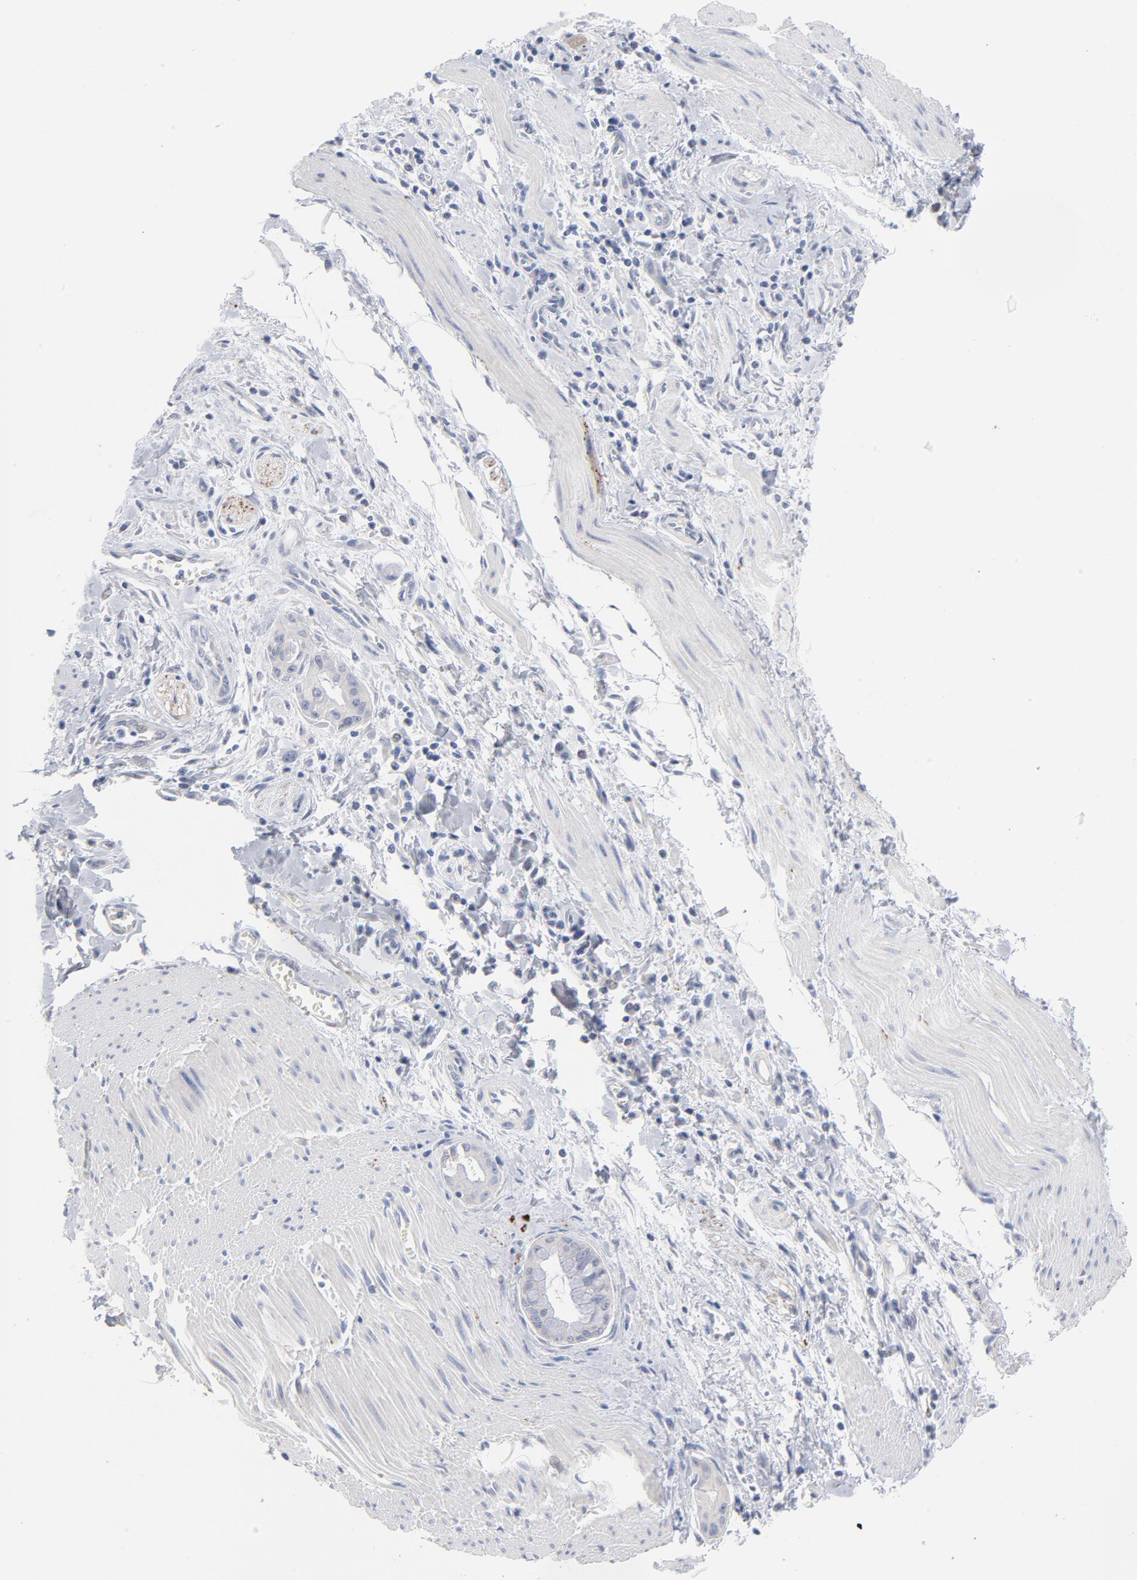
{"staining": {"intensity": "negative", "quantity": "none", "location": "none"}, "tissue": "pancreatic cancer", "cell_type": "Tumor cells", "image_type": "cancer", "snomed": [{"axis": "morphology", "description": "Adenocarcinoma, NOS"}, {"axis": "topography", "description": "Pancreas"}], "caption": "The histopathology image demonstrates no staining of tumor cells in pancreatic adenocarcinoma. (DAB immunohistochemistry (IHC) visualized using brightfield microscopy, high magnification).", "gene": "CPE", "patient": {"sex": "male", "age": 59}}